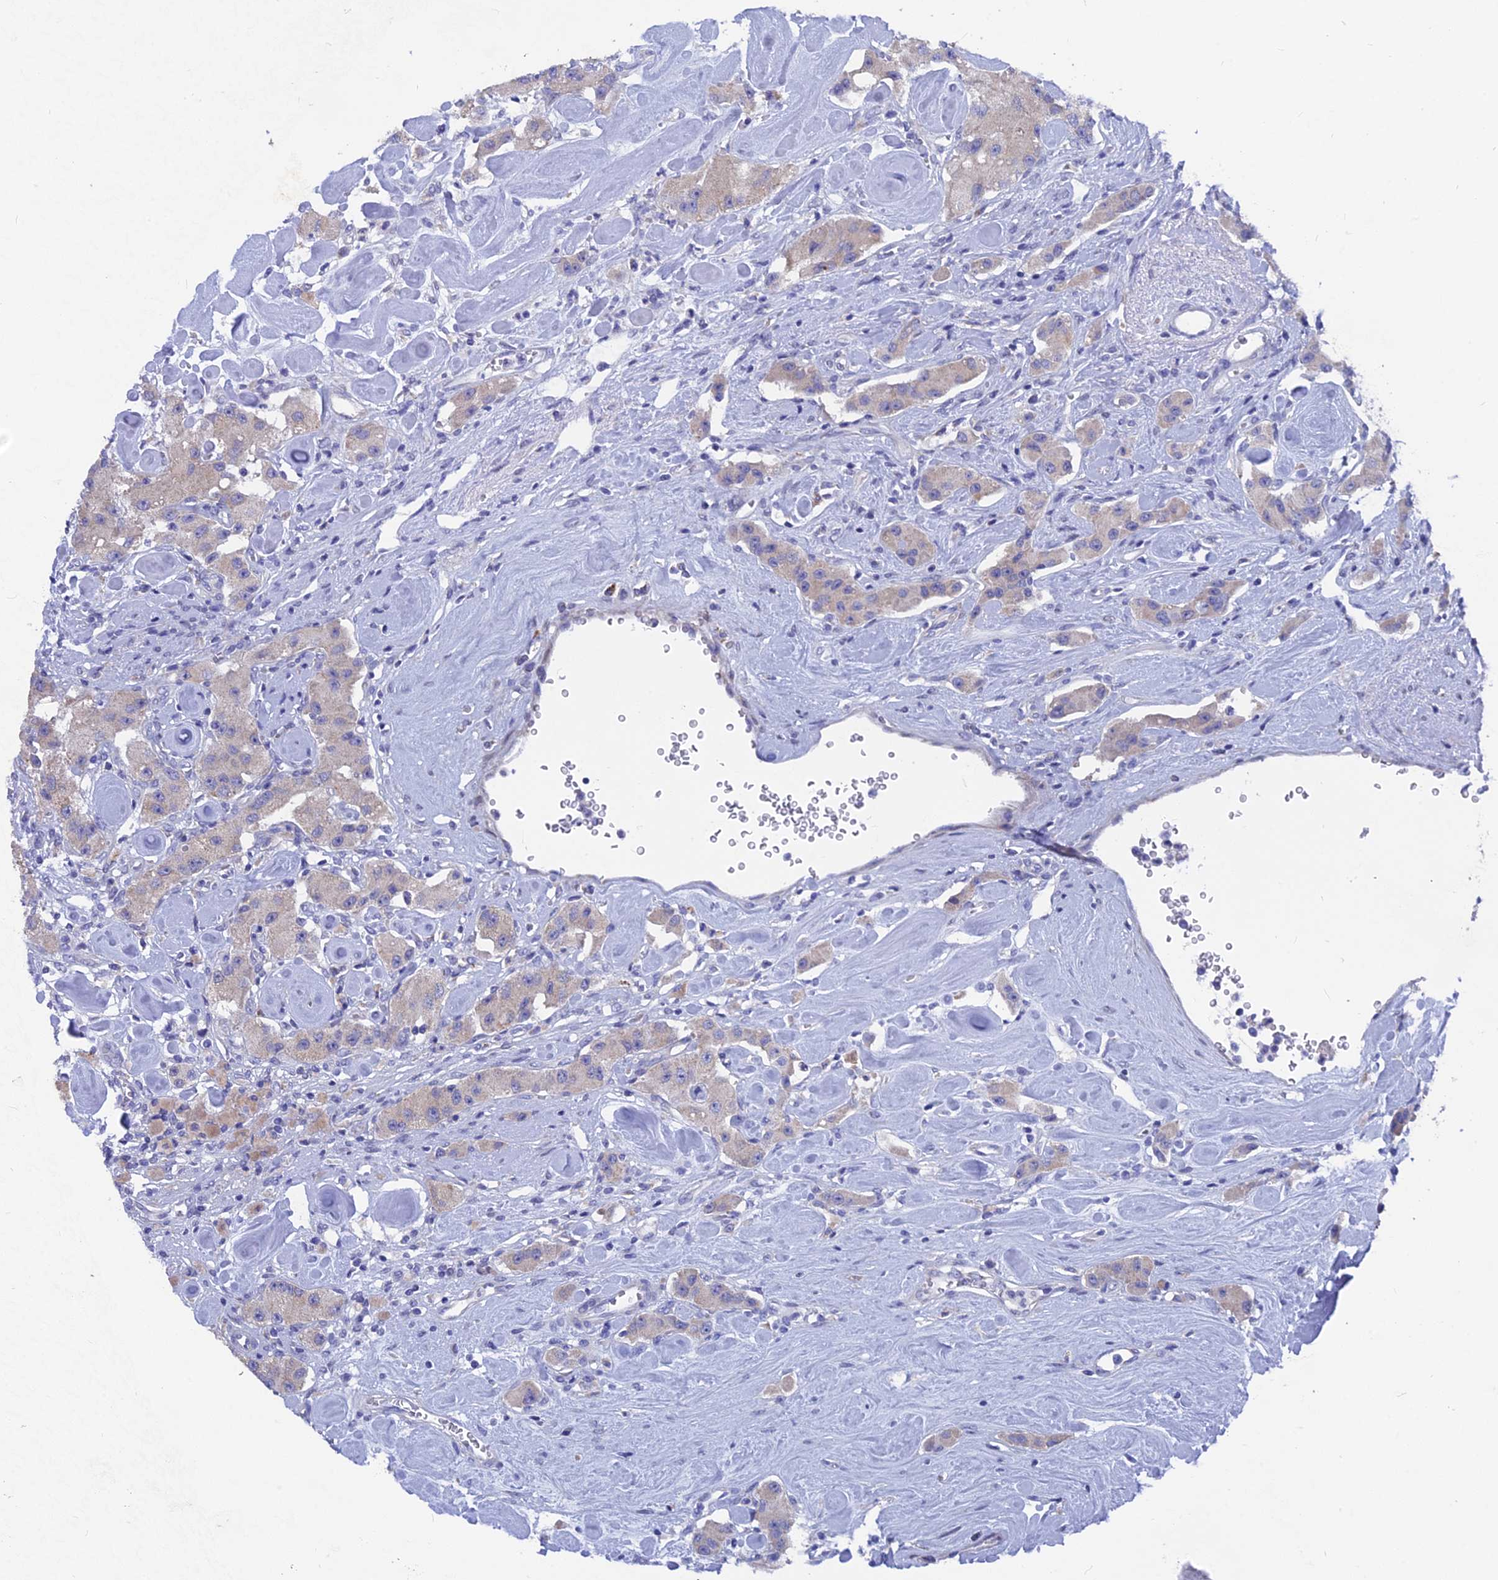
{"staining": {"intensity": "negative", "quantity": "none", "location": "none"}, "tissue": "carcinoid", "cell_type": "Tumor cells", "image_type": "cancer", "snomed": [{"axis": "morphology", "description": "Carcinoid, malignant, NOS"}, {"axis": "topography", "description": "Pancreas"}], "caption": "This is an IHC image of human carcinoid (malignant). There is no staining in tumor cells.", "gene": "AK4", "patient": {"sex": "male", "age": 41}}